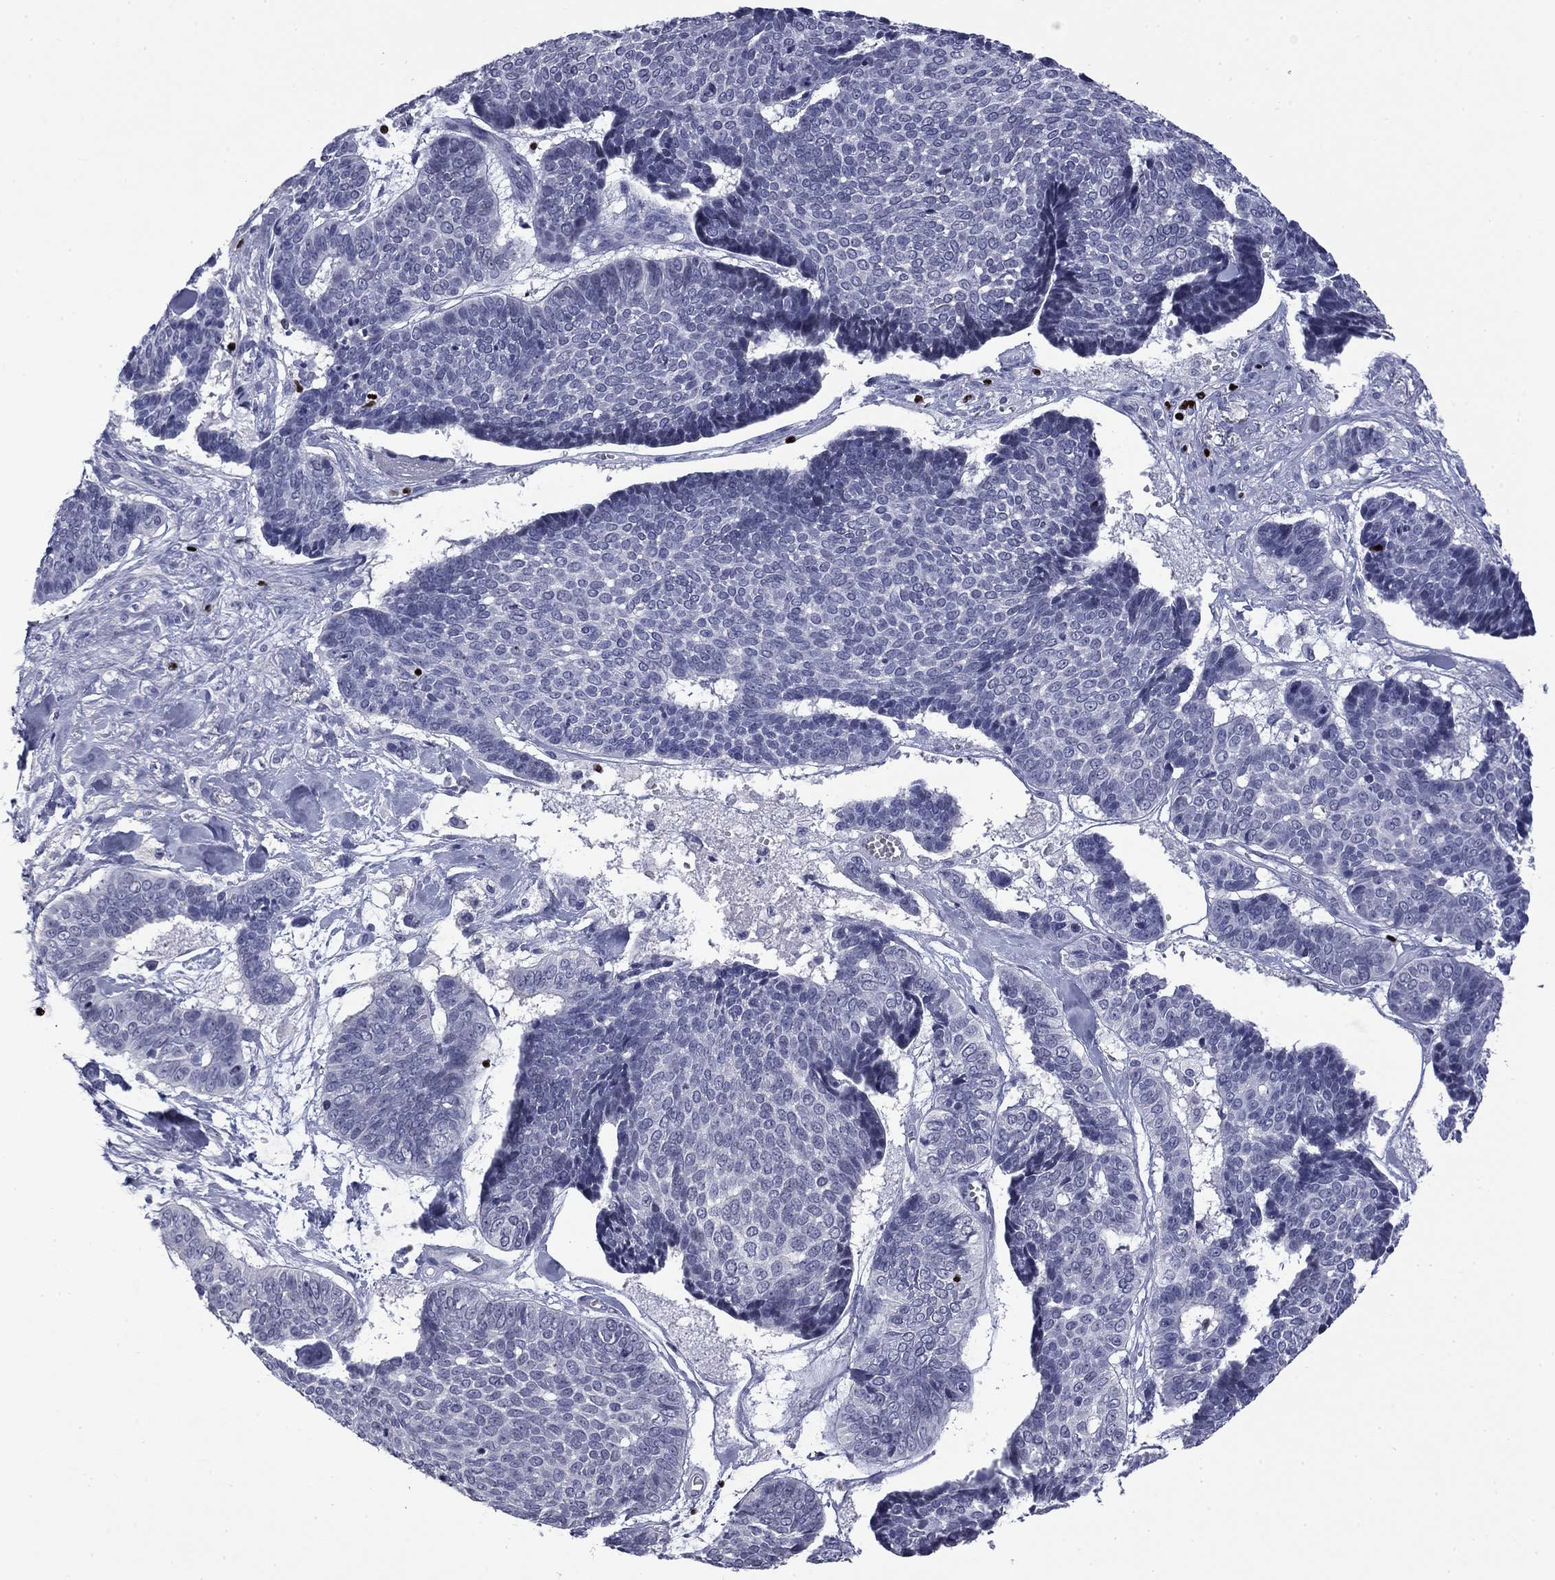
{"staining": {"intensity": "negative", "quantity": "none", "location": "none"}, "tissue": "skin cancer", "cell_type": "Tumor cells", "image_type": "cancer", "snomed": [{"axis": "morphology", "description": "Basal cell carcinoma"}, {"axis": "topography", "description": "Skin"}], "caption": "IHC of human skin cancer shows no expression in tumor cells.", "gene": "IKZF3", "patient": {"sex": "male", "age": 86}}